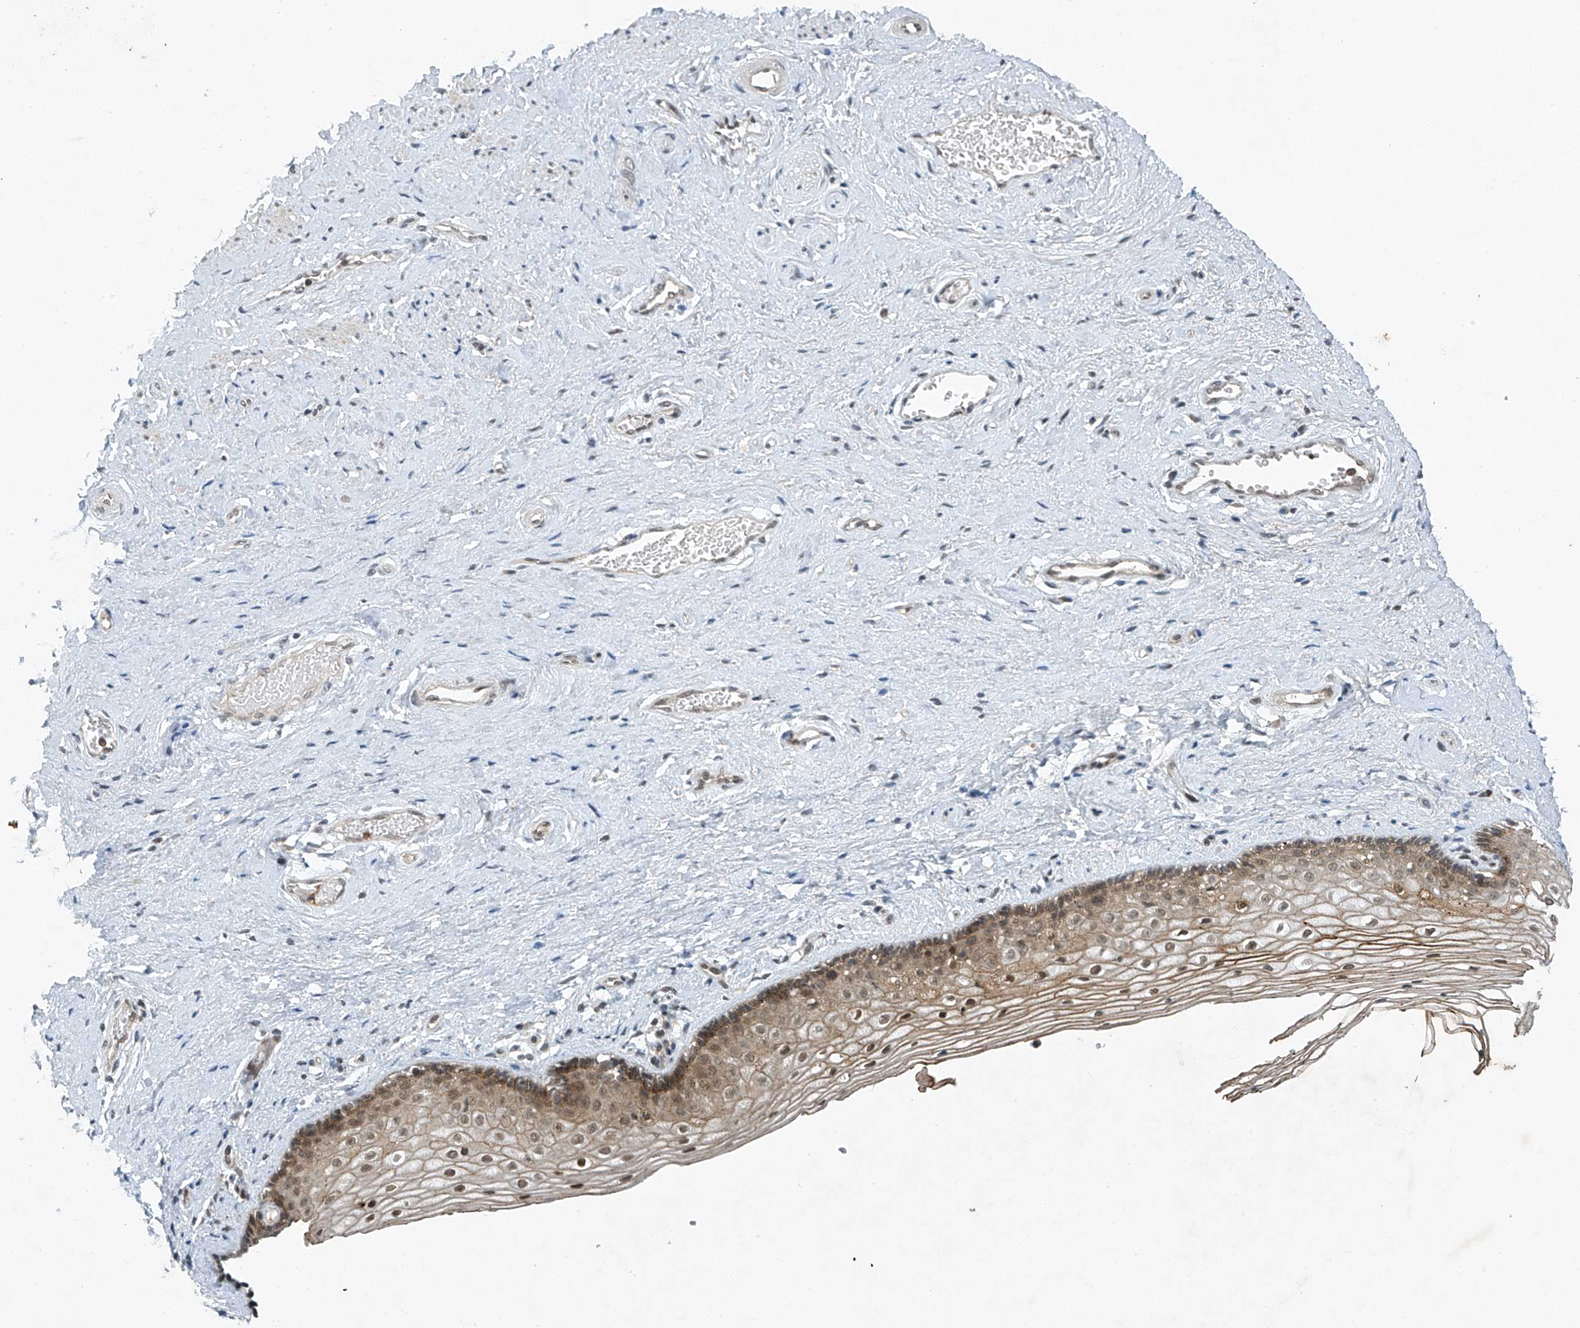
{"staining": {"intensity": "moderate", "quantity": ">75%", "location": "cytoplasmic/membranous,nuclear"}, "tissue": "vagina", "cell_type": "Squamous epithelial cells", "image_type": "normal", "snomed": [{"axis": "morphology", "description": "Normal tissue, NOS"}, {"axis": "topography", "description": "Vagina"}], "caption": "IHC photomicrograph of benign vagina stained for a protein (brown), which displays medium levels of moderate cytoplasmic/membranous,nuclear expression in about >75% of squamous epithelial cells.", "gene": "TAF8", "patient": {"sex": "female", "age": 46}}